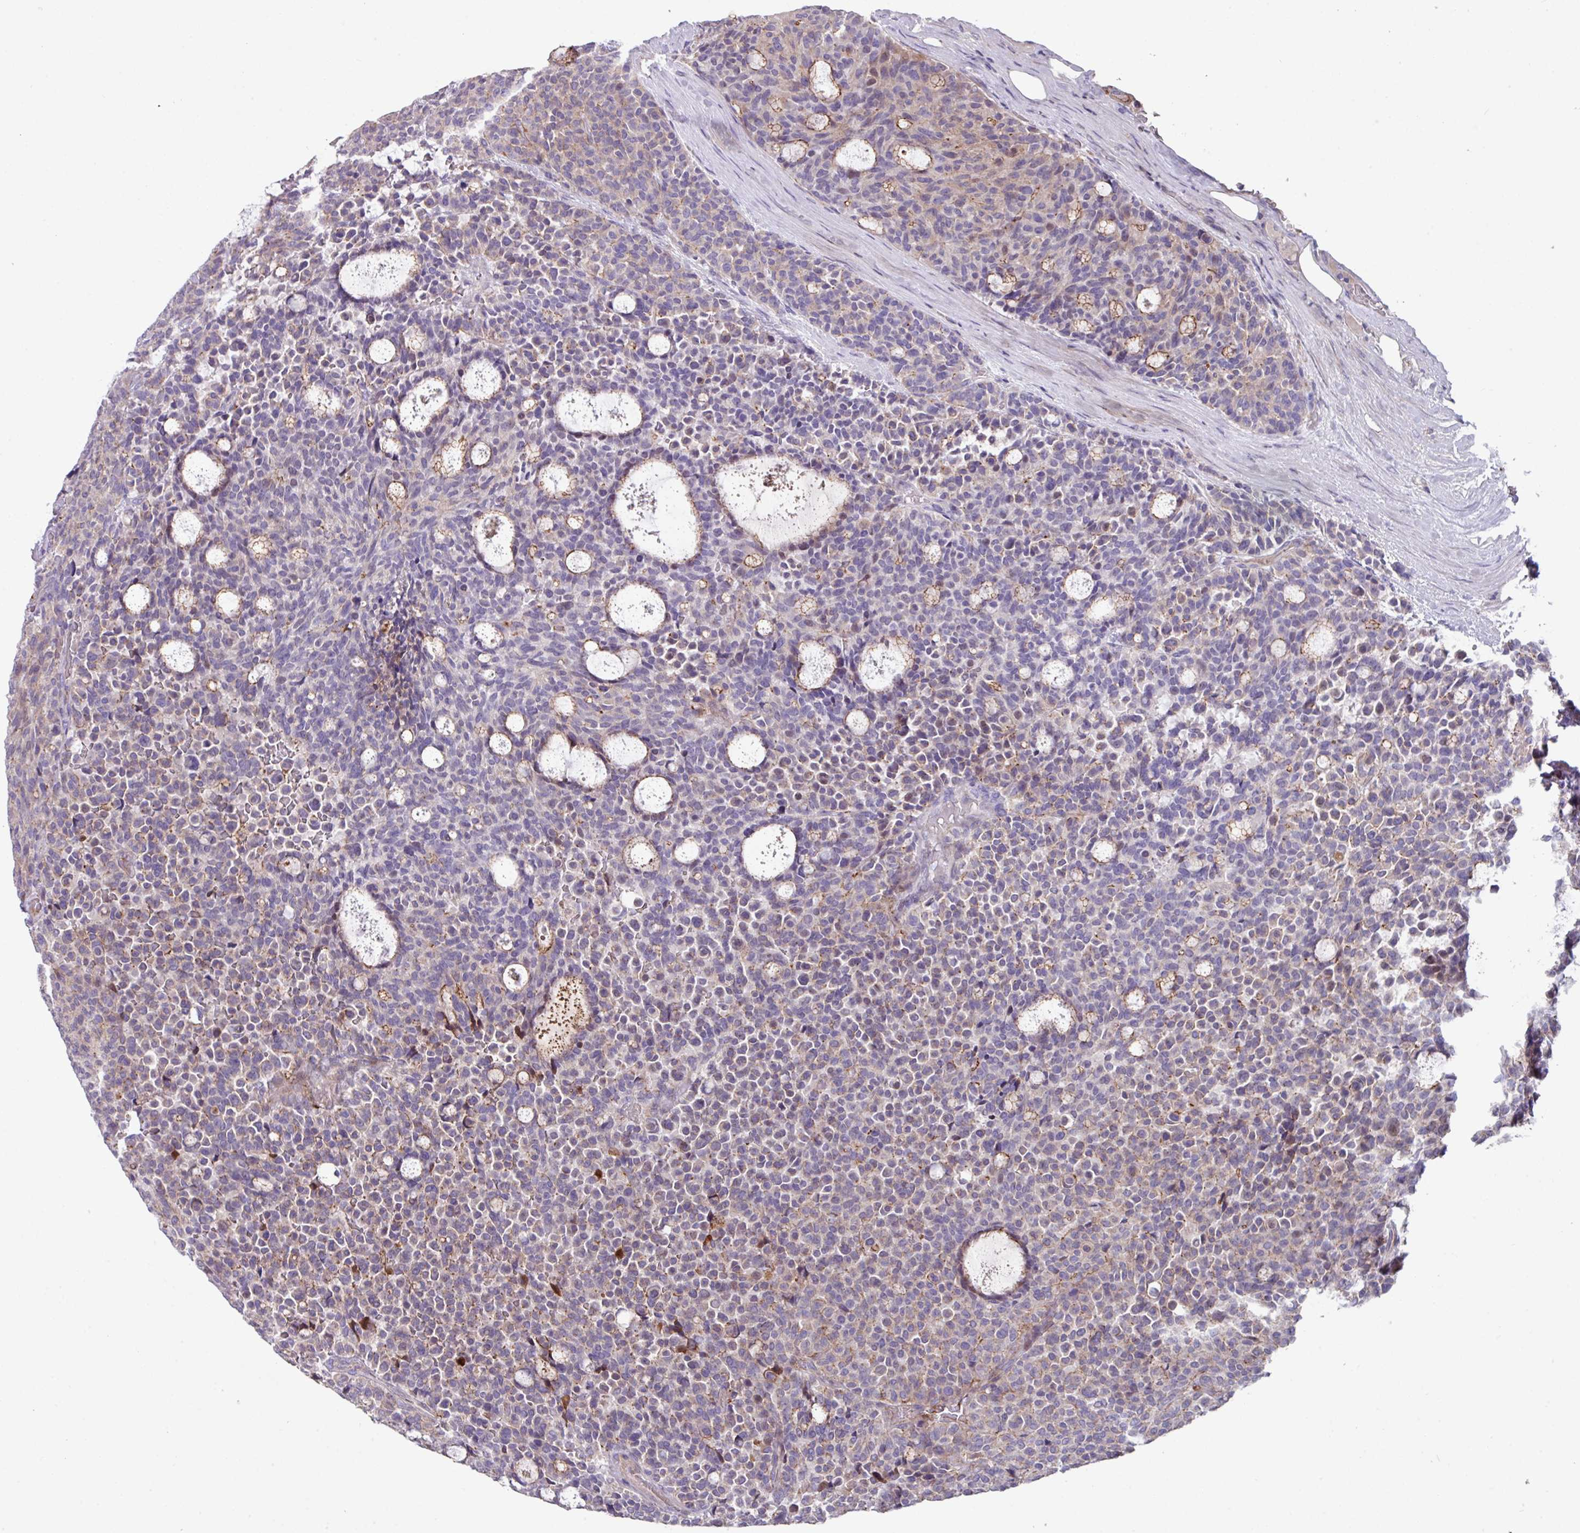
{"staining": {"intensity": "weak", "quantity": "<25%", "location": "cytoplasmic/membranous"}, "tissue": "carcinoid", "cell_type": "Tumor cells", "image_type": "cancer", "snomed": [{"axis": "morphology", "description": "Carcinoid, malignant, NOS"}, {"axis": "topography", "description": "Pancreas"}], "caption": "Immunohistochemistry histopathology image of neoplastic tissue: human carcinoid stained with DAB (3,3'-diaminobenzidine) demonstrates no significant protein staining in tumor cells.", "gene": "IQCJ", "patient": {"sex": "female", "age": 54}}